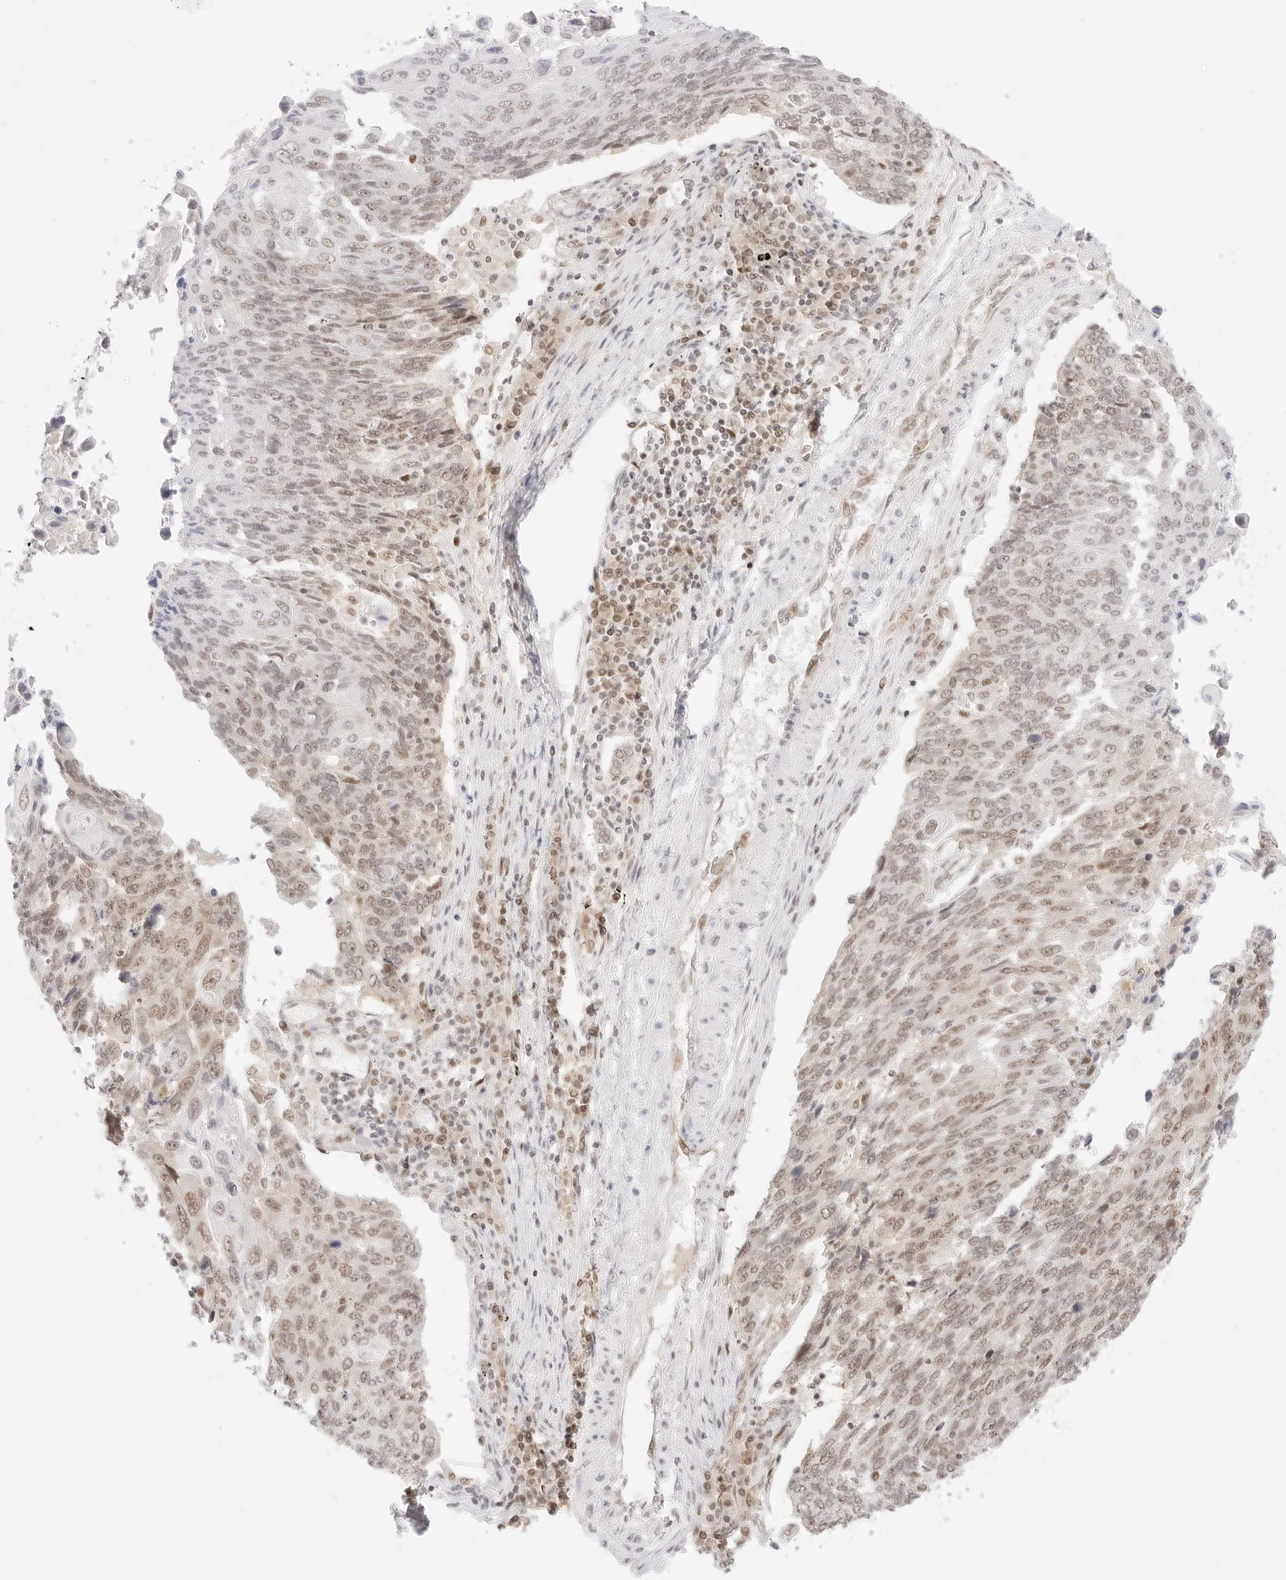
{"staining": {"intensity": "weak", "quantity": ">75%", "location": "nuclear"}, "tissue": "lung cancer", "cell_type": "Tumor cells", "image_type": "cancer", "snomed": [{"axis": "morphology", "description": "Squamous cell carcinoma, NOS"}, {"axis": "topography", "description": "Lung"}], "caption": "This image displays immunohistochemistry (IHC) staining of lung cancer (squamous cell carcinoma), with low weak nuclear staining in approximately >75% of tumor cells.", "gene": "ITGA6", "patient": {"sex": "male", "age": 66}}